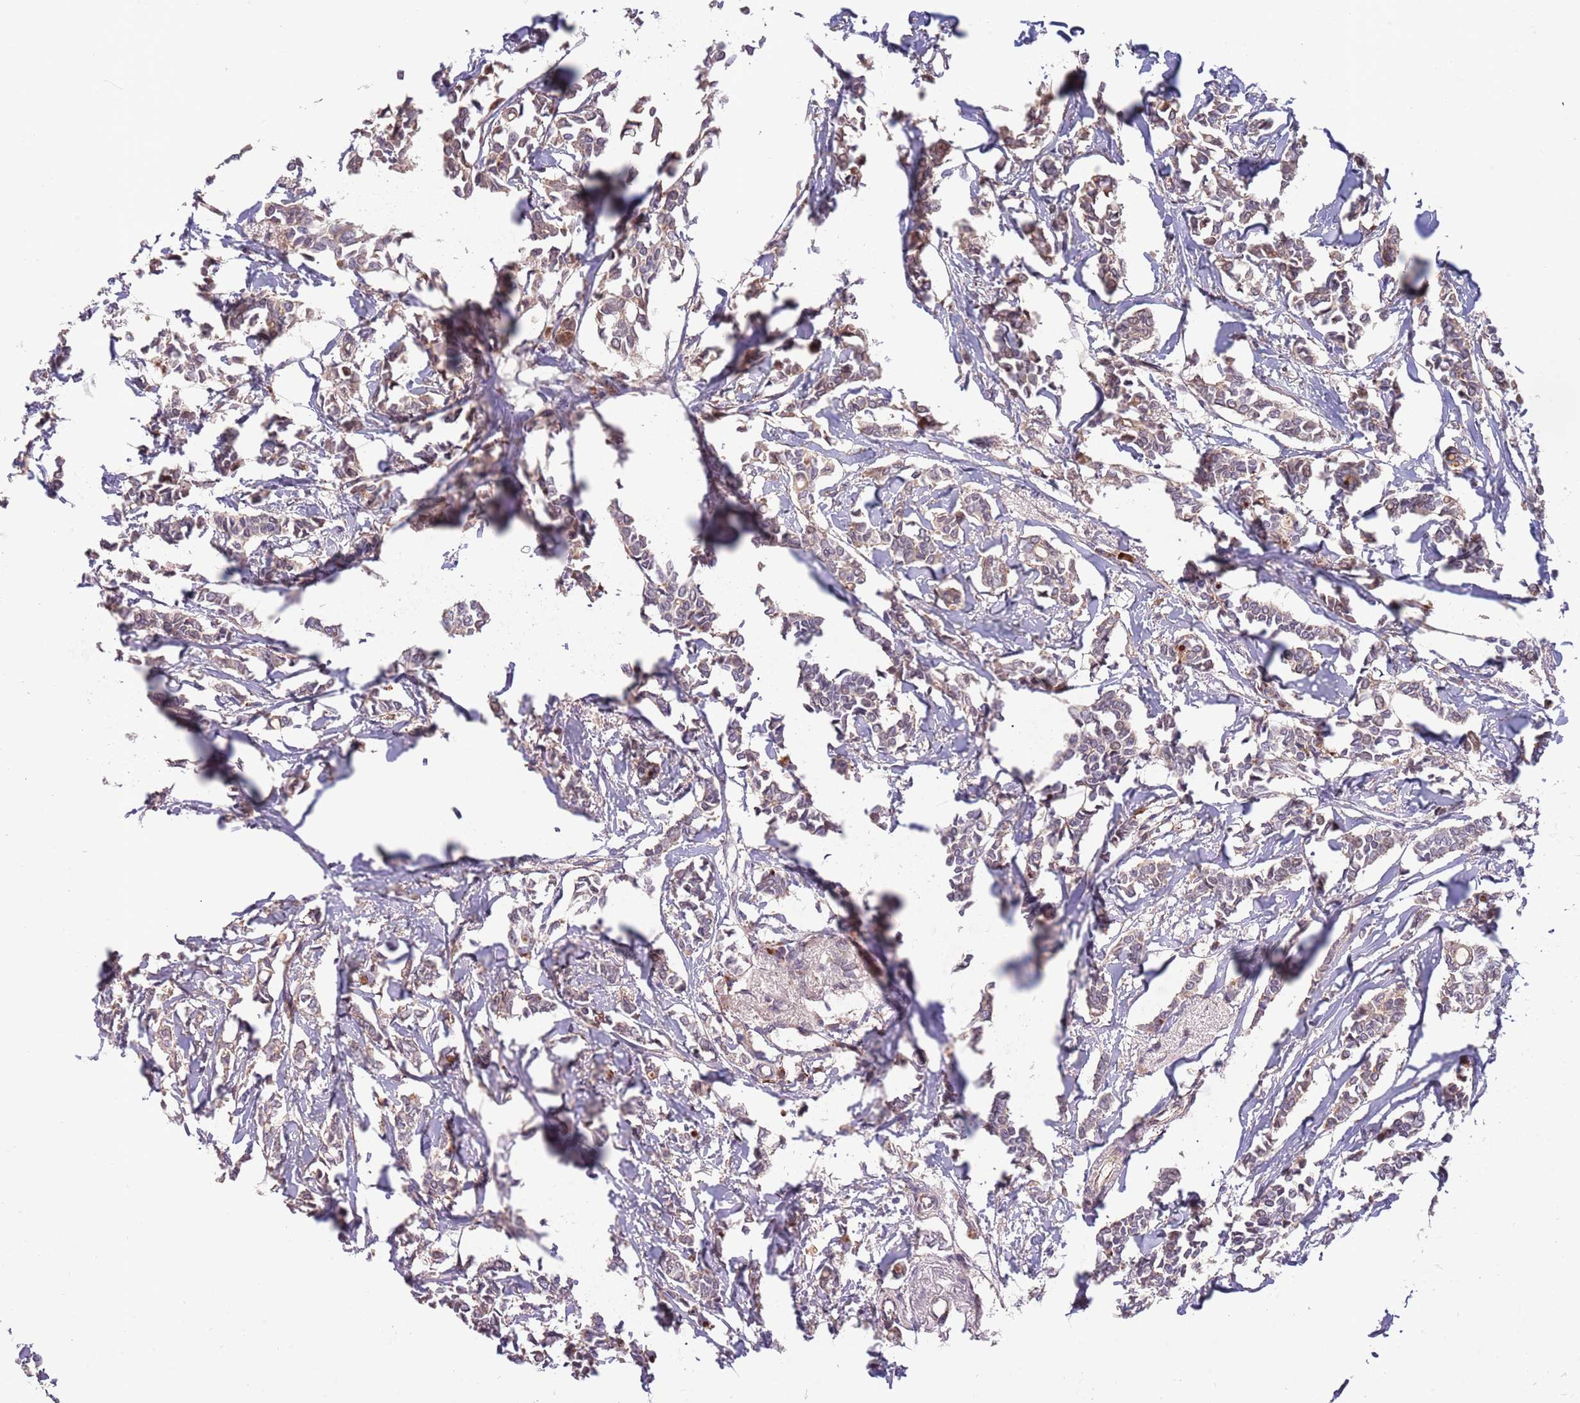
{"staining": {"intensity": "weak", "quantity": "25%-75%", "location": "cytoplasmic/membranous"}, "tissue": "breast cancer", "cell_type": "Tumor cells", "image_type": "cancer", "snomed": [{"axis": "morphology", "description": "Duct carcinoma"}, {"axis": "topography", "description": "Breast"}], "caption": "A brown stain labels weak cytoplasmic/membranous positivity of a protein in breast intraductal carcinoma tumor cells. (IHC, brightfield microscopy, high magnification).", "gene": "NT5DC4", "patient": {"sex": "female", "age": 41}}